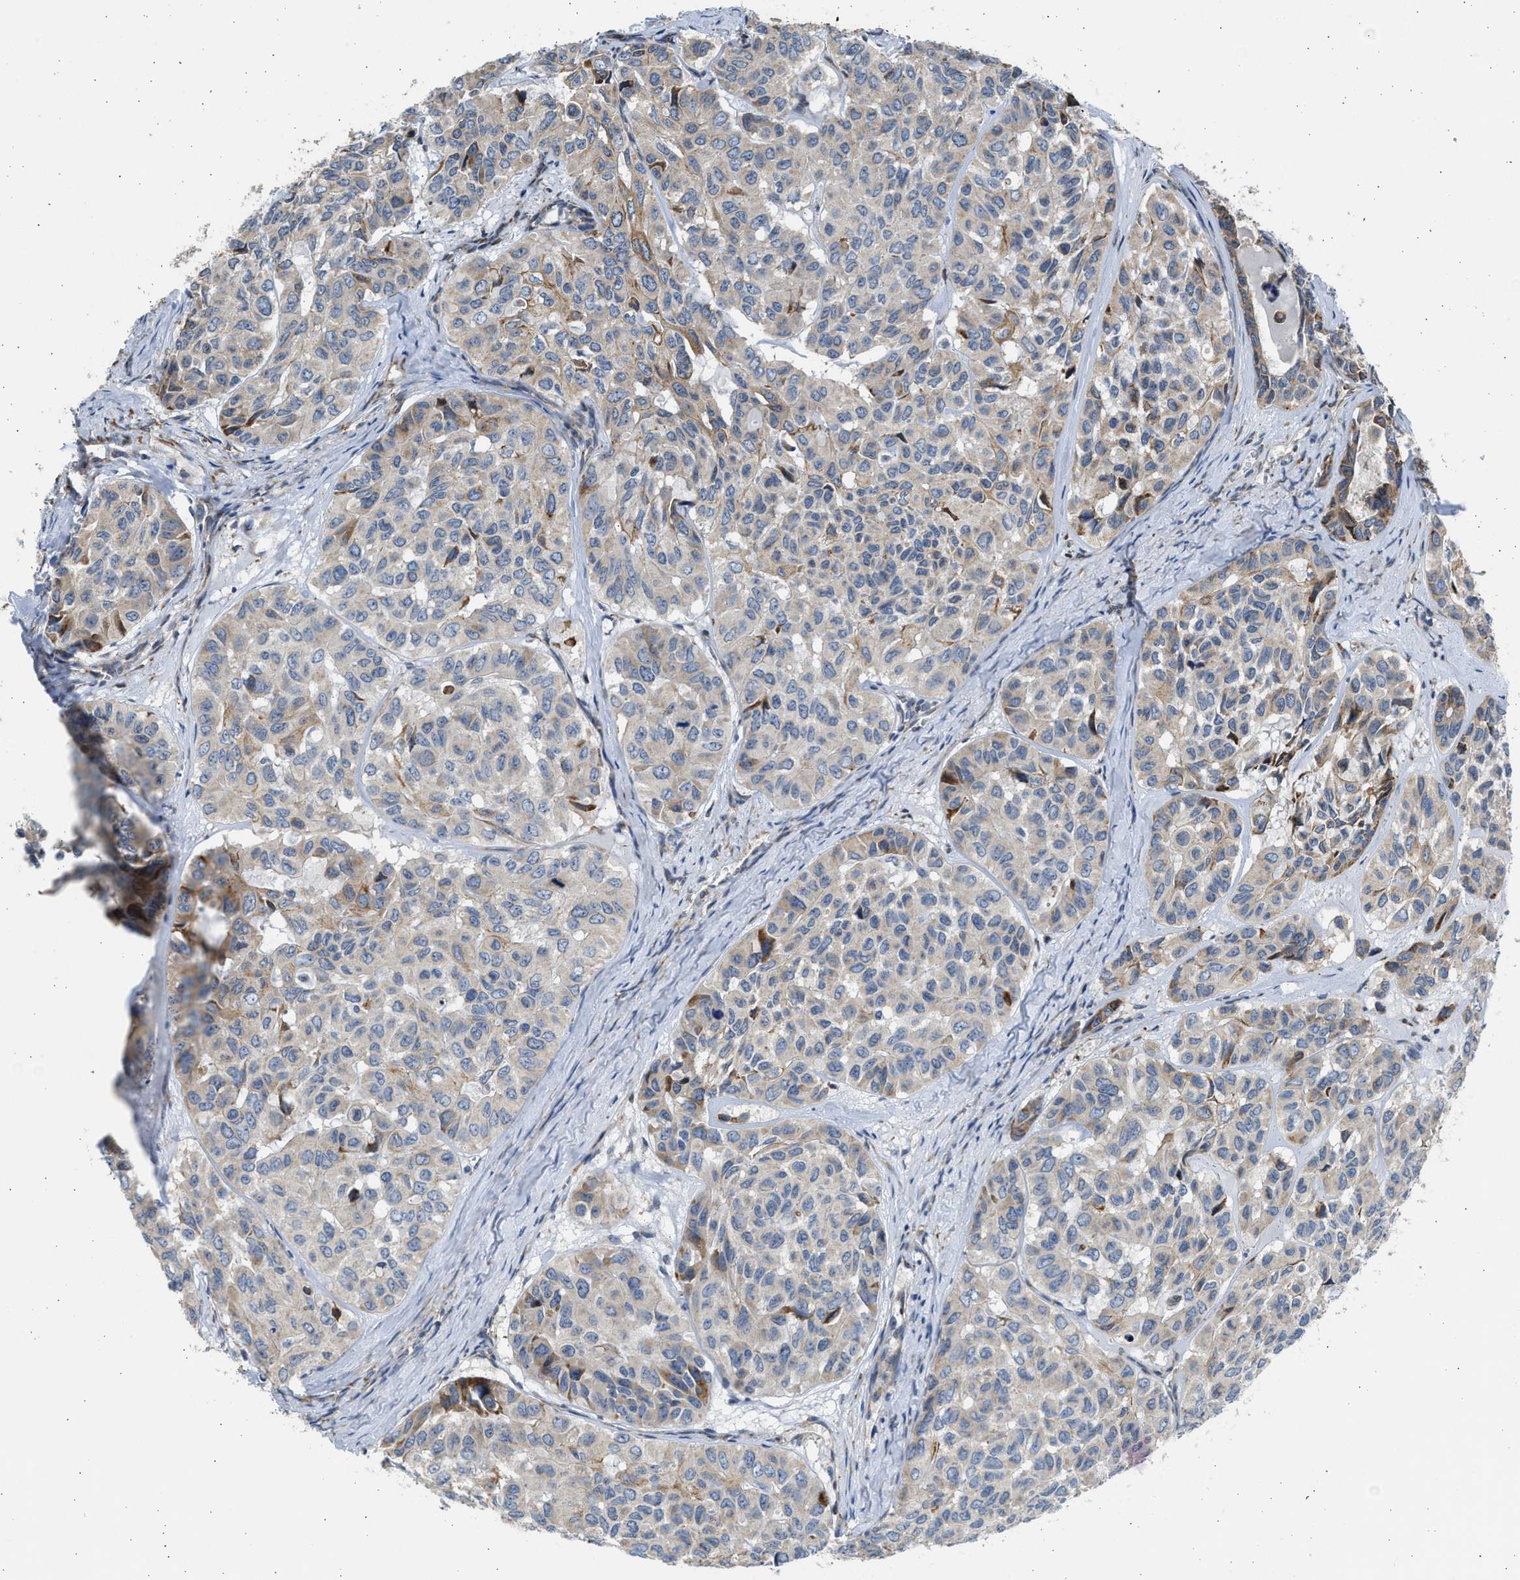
{"staining": {"intensity": "moderate", "quantity": "<25%", "location": "cytoplasmic/membranous"}, "tissue": "head and neck cancer", "cell_type": "Tumor cells", "image_type": "cancer", "snomed": [{"axis": "morphology", "description": "Adenocarcinoma, NOS"}, {"axis": "topography", "description": "Salivary gland, NOS"}, {"axis": "topography", "description": "Head-Neck"}], "caption": "A micrograph of human head and neck cancer stained for a protein exhibits moderate cytoplasmic/membranous brown staining in tumor cells.", "gene": "PLD2", "patient": {"sex": "female", "age": 76}}